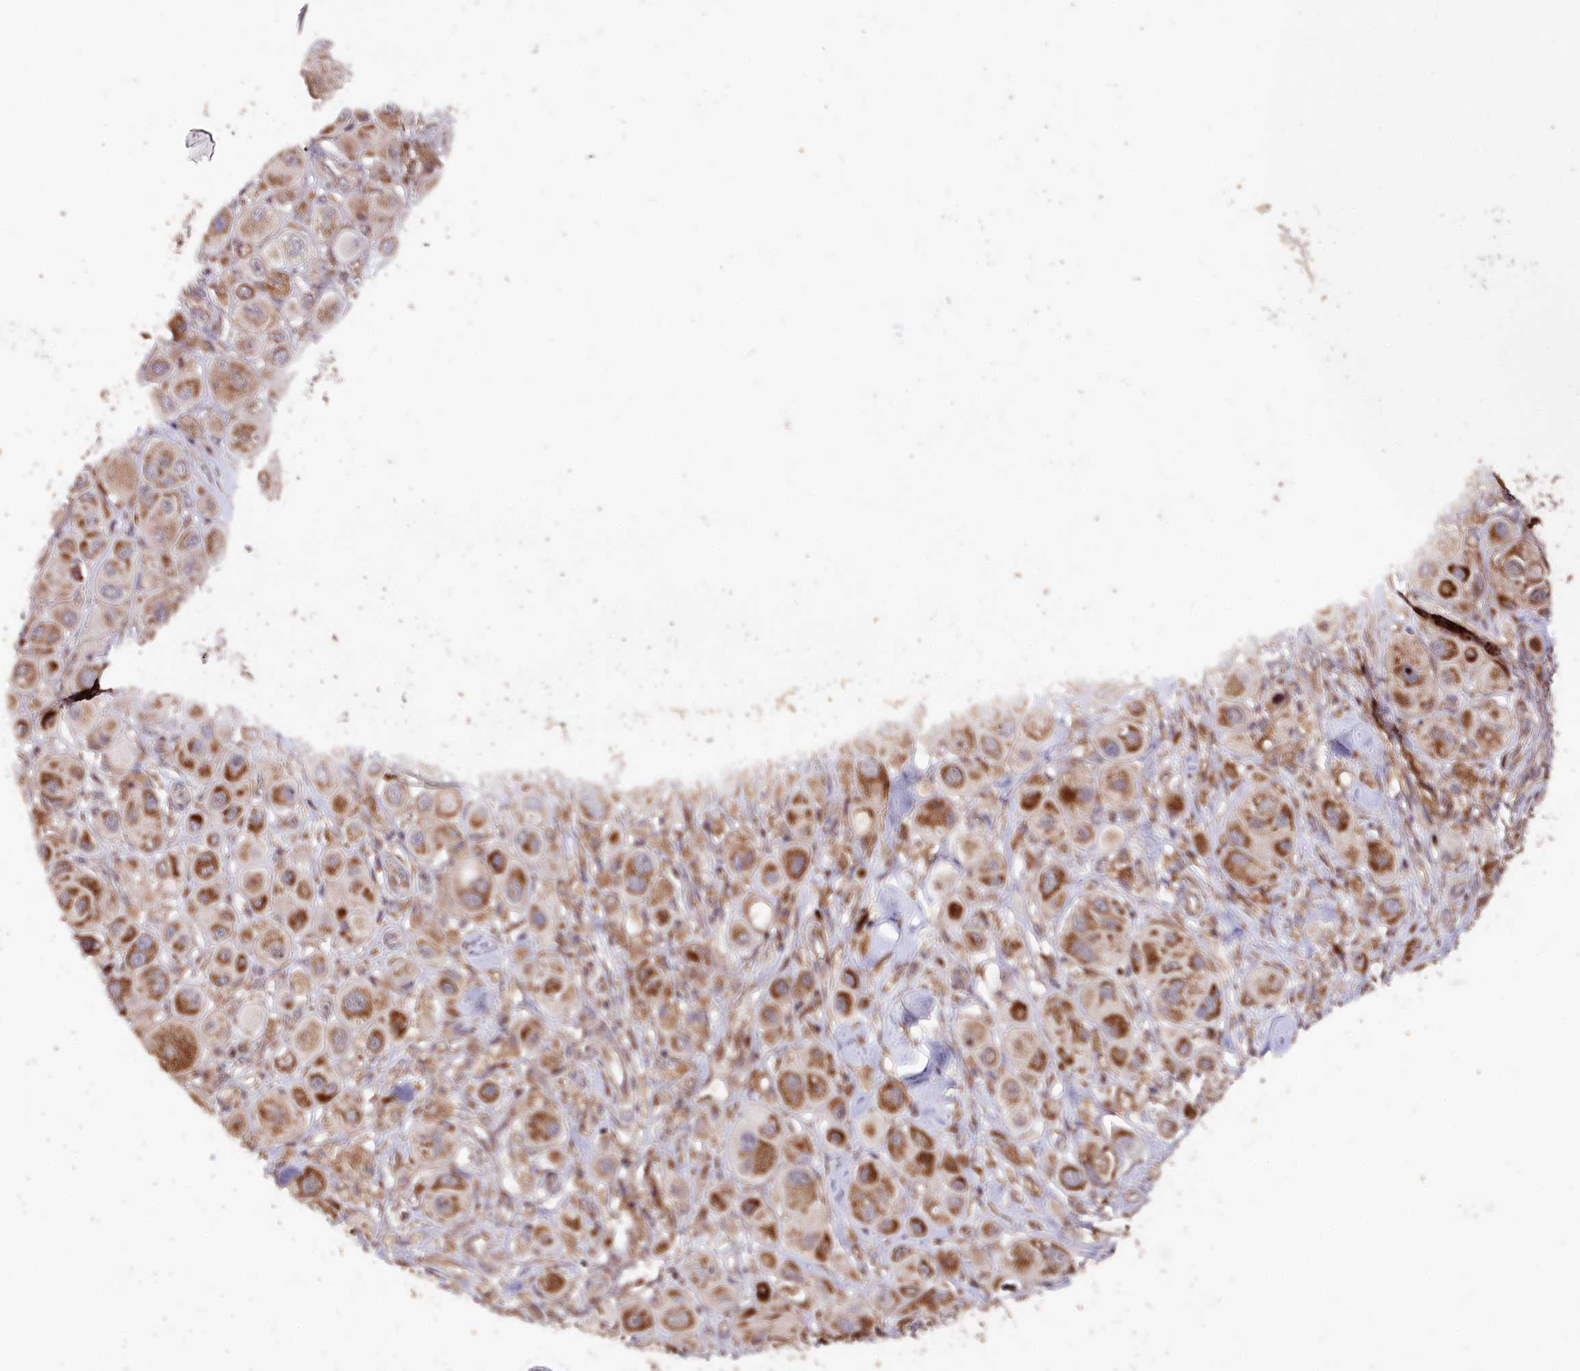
{"staining": {"intensity": "moderate", "quantity": ">75%", "location": "cytoplasmic/membranous"}, "tissue": "melanoma", "cell_type": "Tumor cells", "image_type": "cancer", "snomed": [{"axis": "morphology", "description": "Malignant melanoma, Metastatic site"}, {"axis": "topography", "description": "Skin"}], "caption": "Malignant melanoma (metastatic site) stained for a protein exhibits moderate cytoplasmic/membranous positivity in tumor cells. The protein is stained brown, and the nuclei are stained in blue (DAB IHC with brightfield microscopy, high magnification).", "gene": "CARD19", "patient": {"sex": "male", "age": 41}}